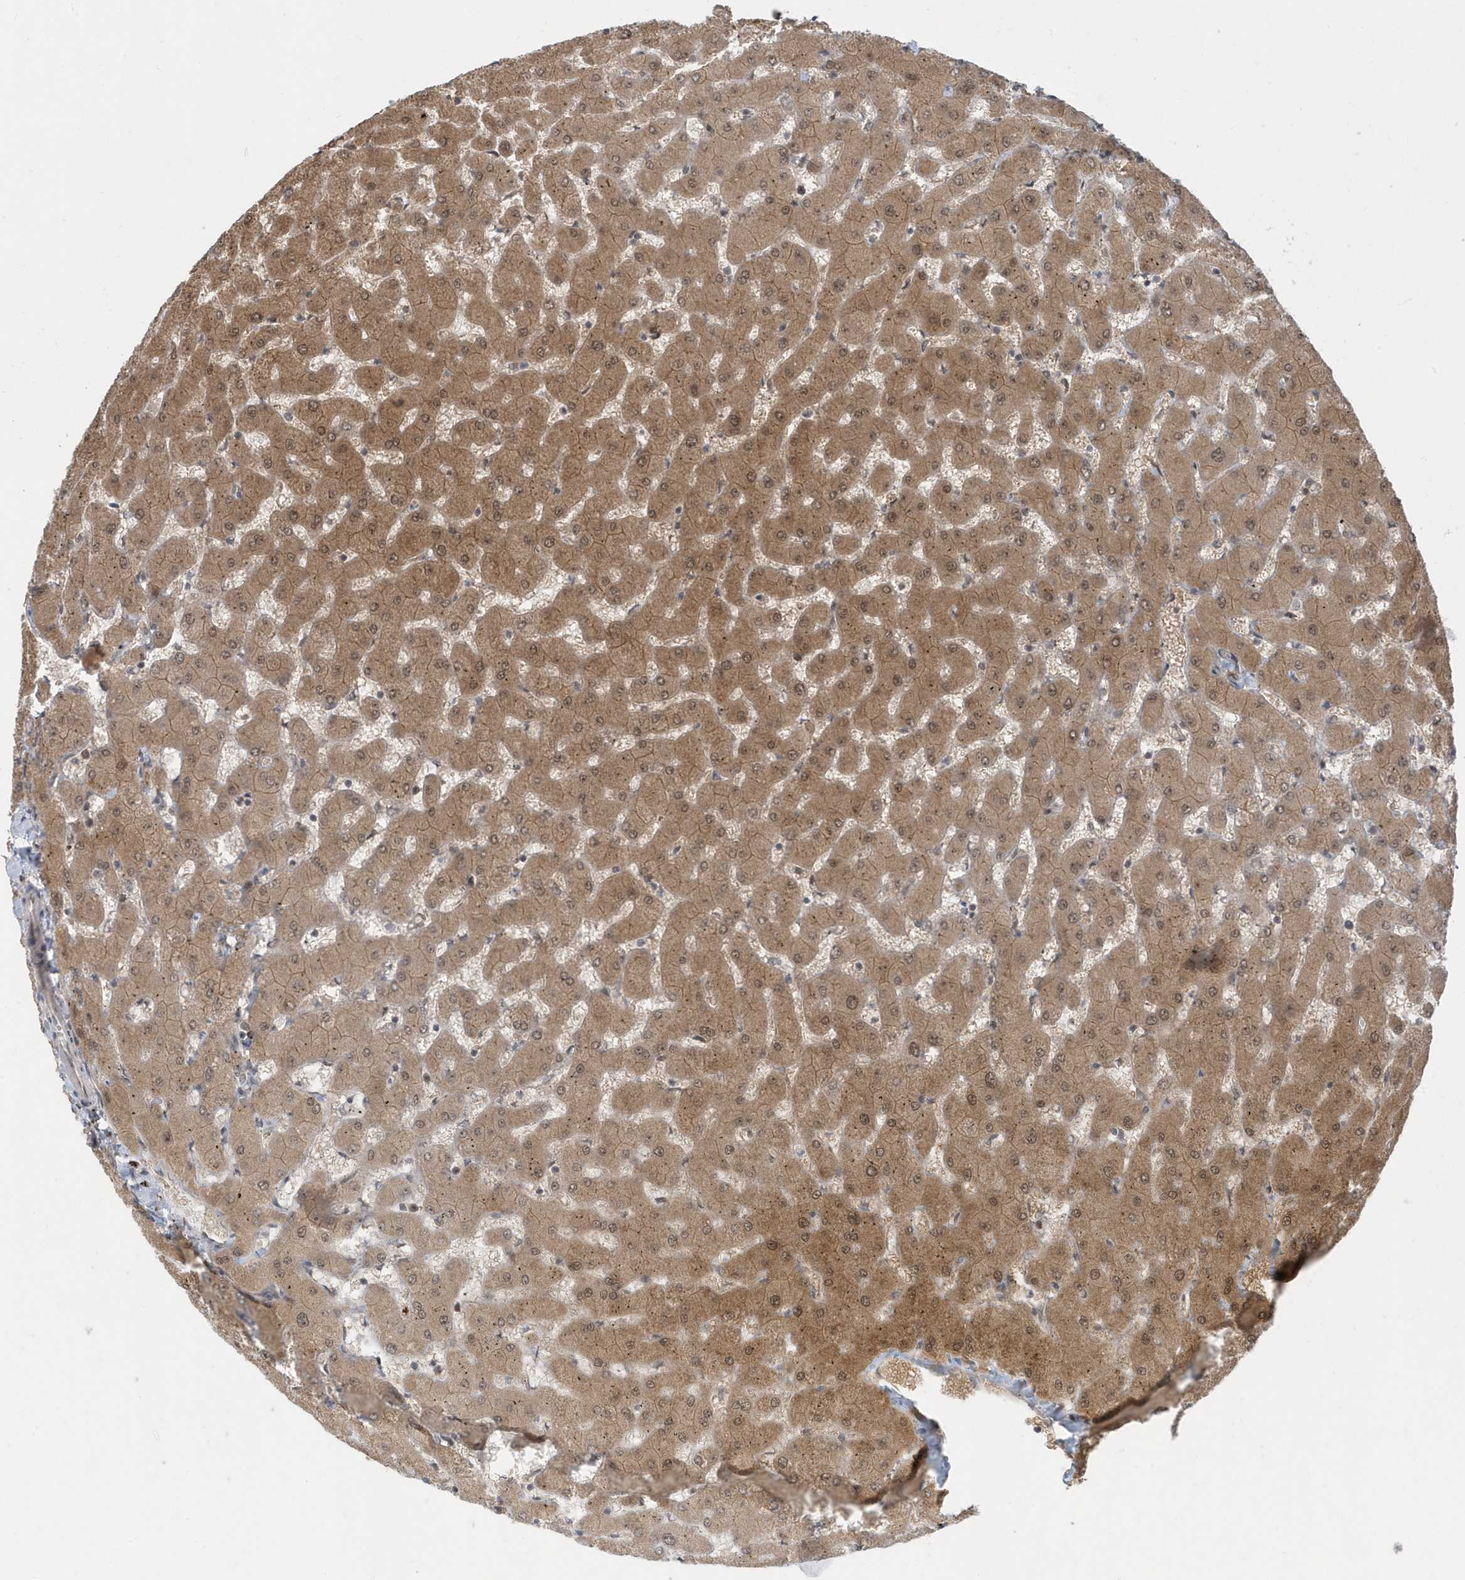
{"staining": {"intensity": "moderate", "quantity": ">75%", "location": "cytoplasmic/membranous"}, "tissue": "liver", "cell_type": "Cholangiocytes", "image_type": "normal", "snomed": [{"axis": "morphology", "description": "Normal tissue, NOS"}, {"axis": "topography", "description": "Liver"}], "caption": "Liver stained with a brown dye demonstrates moderate cytoplasmic/membranous positive positivity in approximately >75% of cholangiocytes.", "gene": "USP53", "patient": {"sex": "female", "age": 63}}